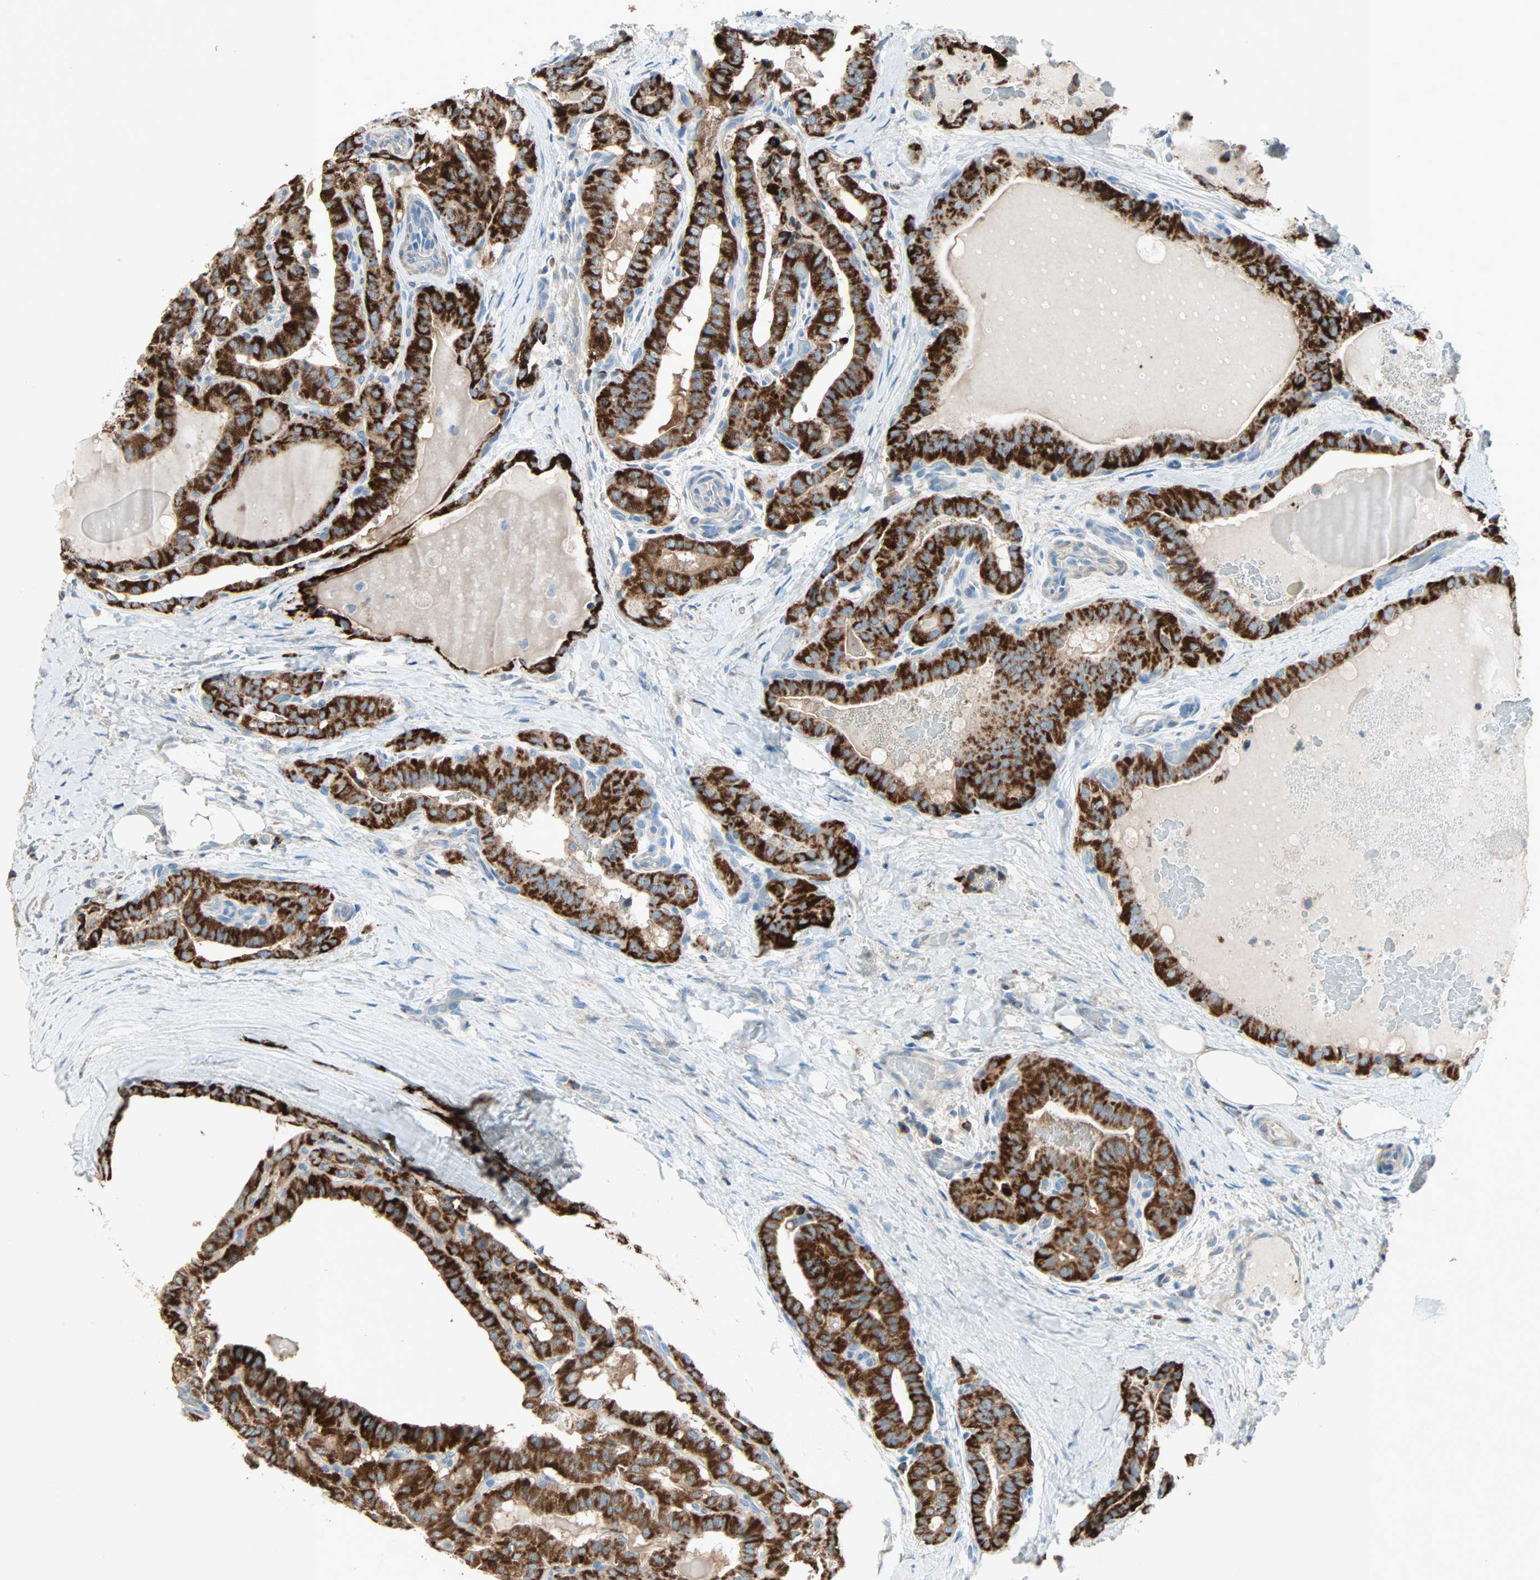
{"staining": {"intensity": "strong", "quantity": ">75%", "location": "cytoplasmic/membranous"}, "tissue": "thyroid cancer", "cell_type": "Tumor cells", "image_type": "cancer", "snomed": [{"axis": "morphology", "description": "Papillary adenocarcinoma, NOS"}, {"axis": "topography", "description": "Thyroid gland"}], "caption": "The immunohistochemical stain labels strong cytoplasmic/membranous staining in tumor cells of papillary adenocarcinoma (thyroid) tissue.", "gene": "ACVRL1", "patient": {"sex": "male", "age": 77}}